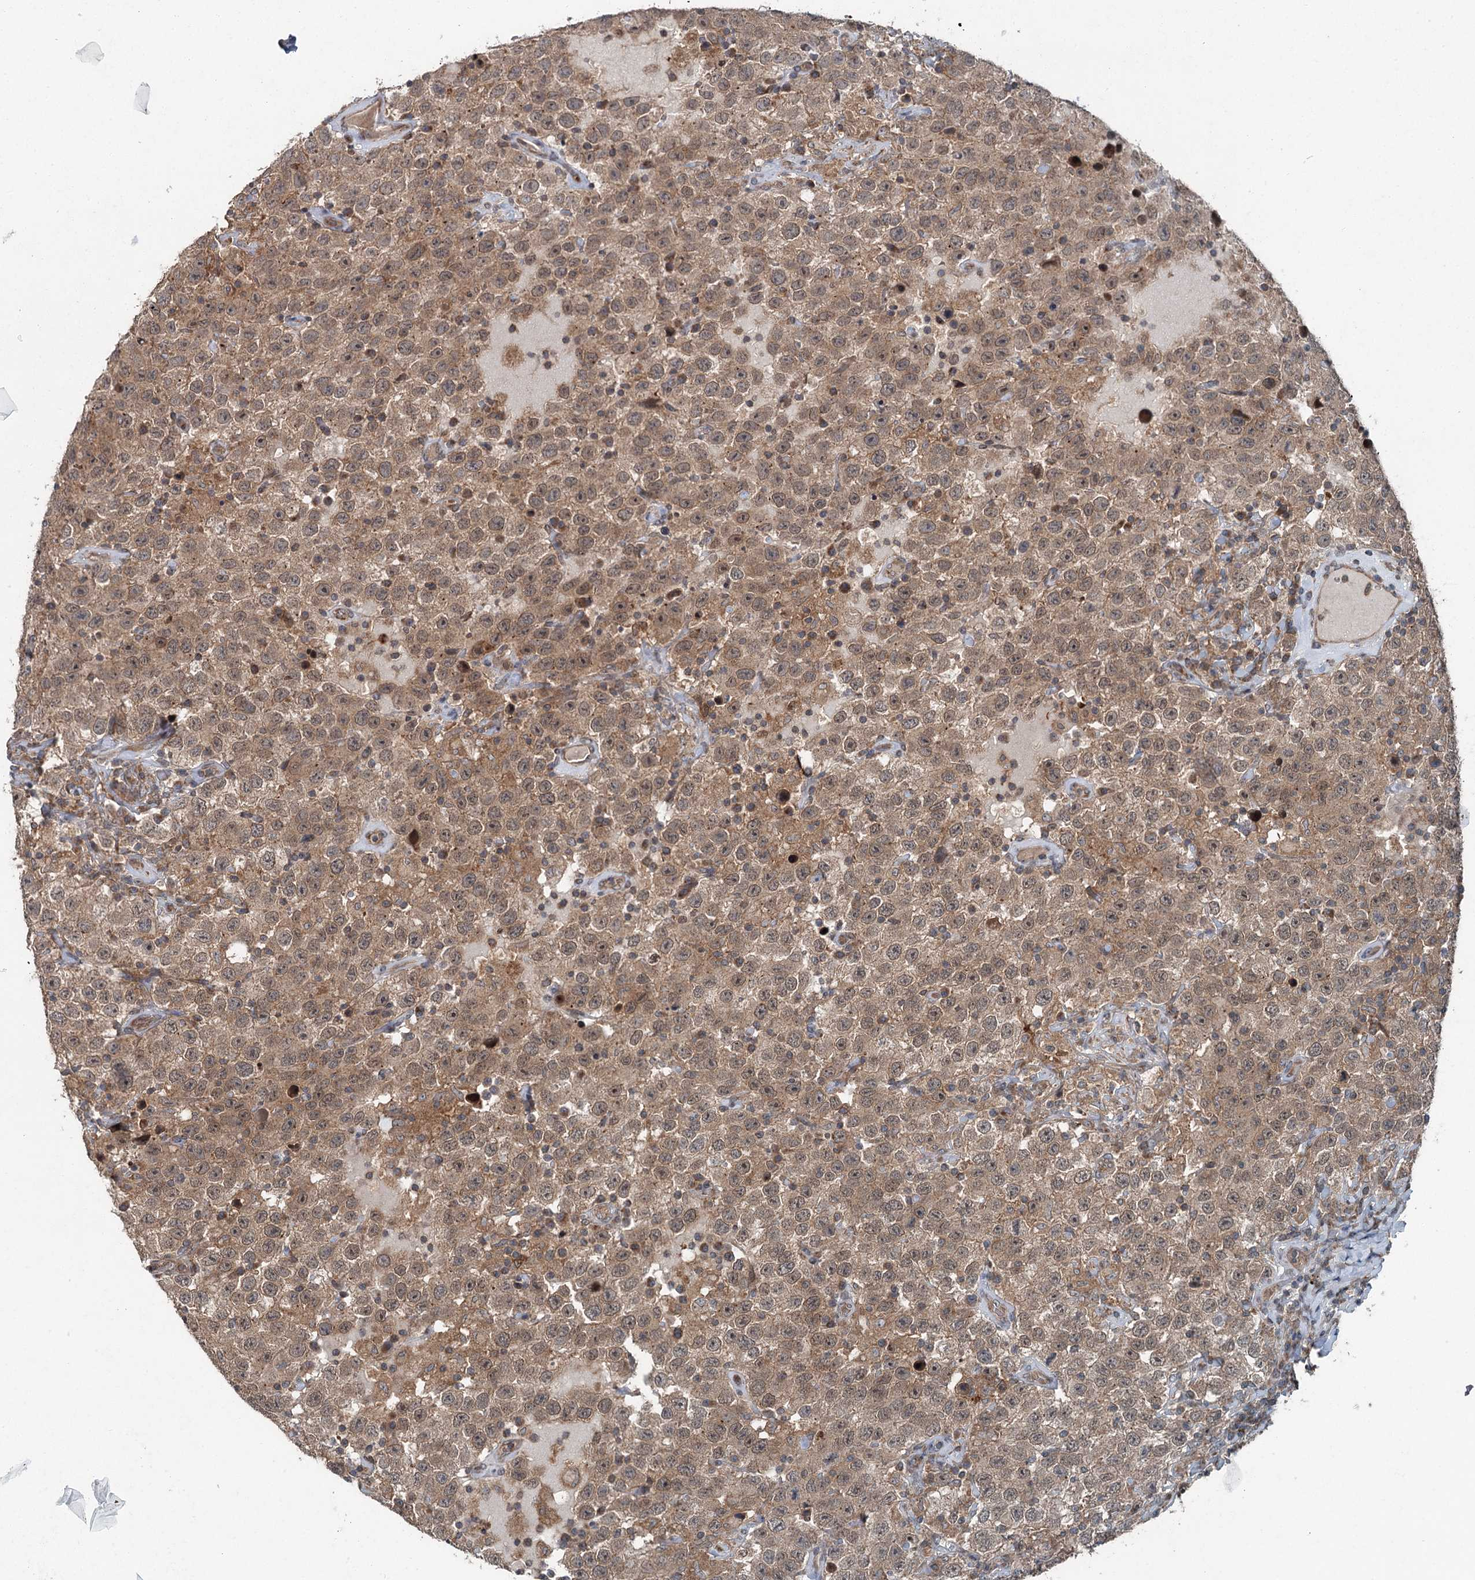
{"staining": {"intensity": "moderate", "quantity": ">75%", "location": "cytoplasmic/membranous"}, "tissue": "testis cancer", "cell_type": "Tumor cells", "image_type": "cancer", "snomed": [{"axis": "morphology", "description": "Seminoma, NOS"}, {"axis": "topography", "description": "Testis"}], "caption": "A brown stain labels moderate cytoplasmic/membranous positivity of a protein in human testis cancer (seminoma) tumor cells. Using DAB (brown) and hematoxylin (blue) stains, captured at high magnification using brightfield microscopy.", "gene": "SKIC3", "patient": {"sex": "male", "age": 41}}